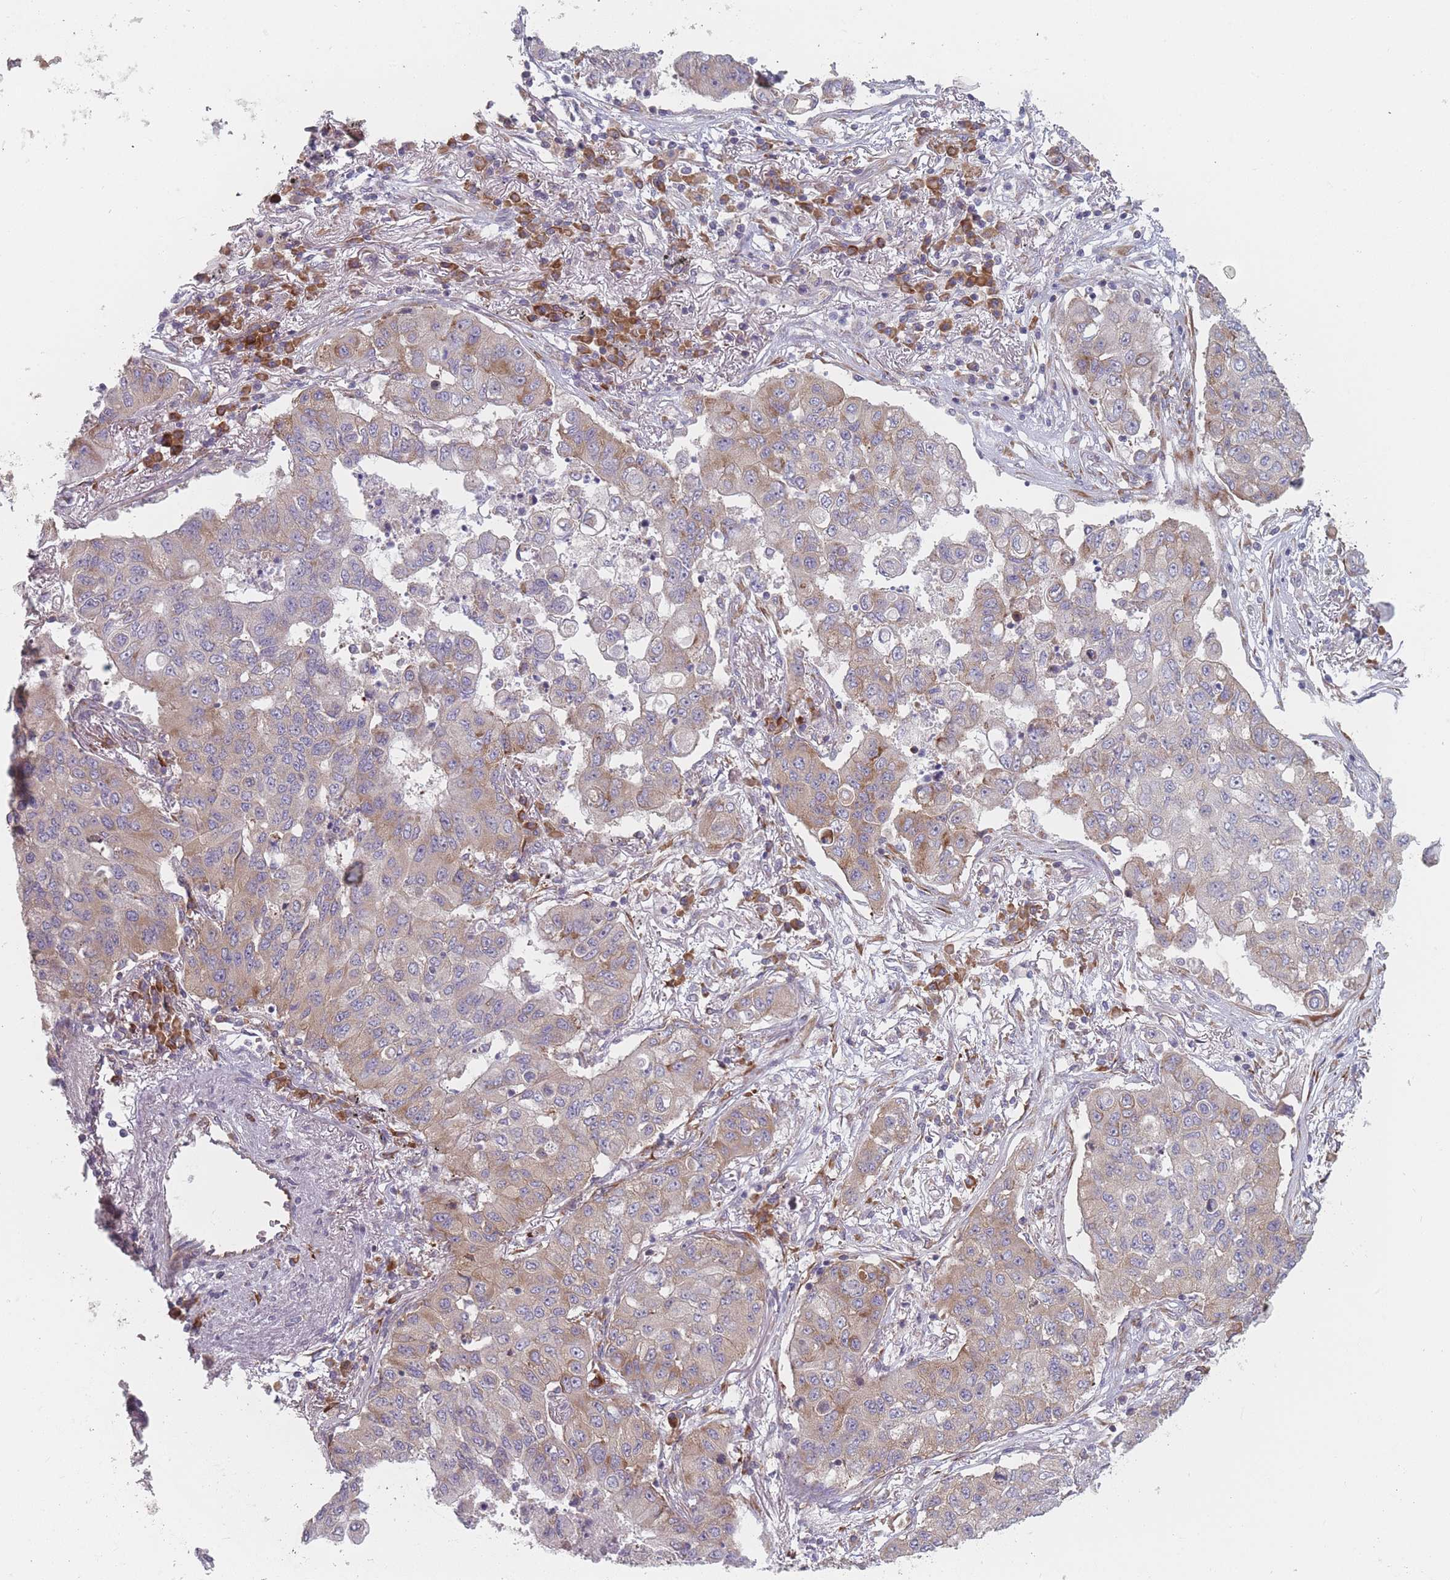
{"staining": {"intensity": "moderate", "quantity": "<25%", "location": "cytoplasmic/membranous"}, "tissue": "lung cancer", "cell_type": "Tumor cells", "image_type": "cancer", "snomed": [{"axis": "morphology", "description": "Squamous cell carcinoma, NOS"}, {"axis": "topography", "description": "Lung"}], "caption": "An image of human lung cancer (squamous cell carcinoma) stained for a protein exhibits moderate cytoplasmic/membranous brown staining in tumor cells.", "gene": "CACNG5", "patient": {"sex": "male", "age": 74}}